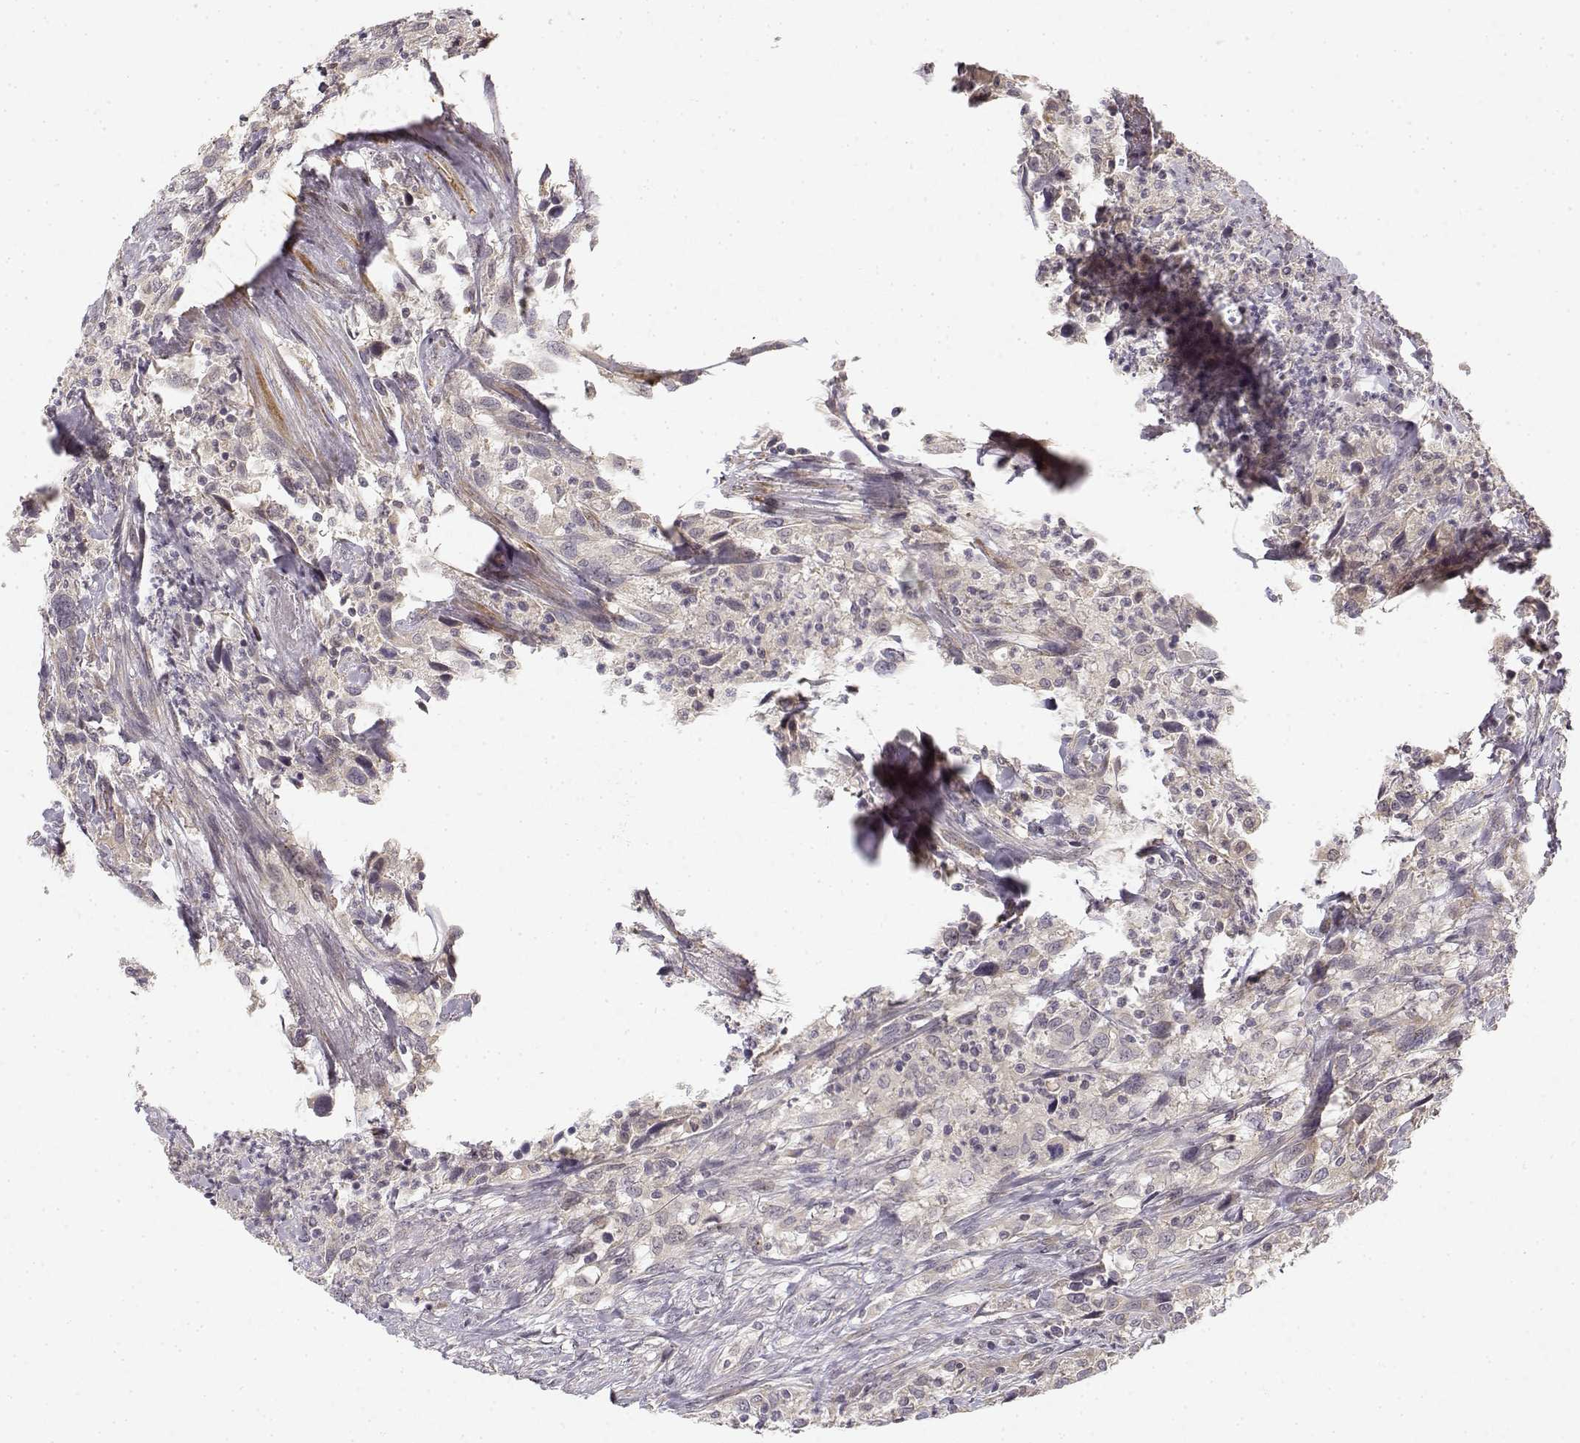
{"staining": {"intensity": "negative", "quantity": "none", "location": "none"}, "tissue": "urothelial cancer", "cell_type": "Tumor cells", "image_type": "cancer", "snomed": [{"axis": "morphology", "description": "Urothelial carcinoma, NOS"}, {"axis": "morphology", "description": "Urothelial carcinoma, High grade"}, {"axis": "topography", "description": "Urinary bladder"}], "caption": "This photomicrograph is of urothelial cancer stained with immunohistochemistry (IHC) to label a protein in brown with the nuclei are counter-stained blue. There is no positivity in tumor cells. (Immunohistochemistry, brightfield microscopy, high magnification).", "gene": "MED12L", "patient": {"sex": "female", "age": 64}}